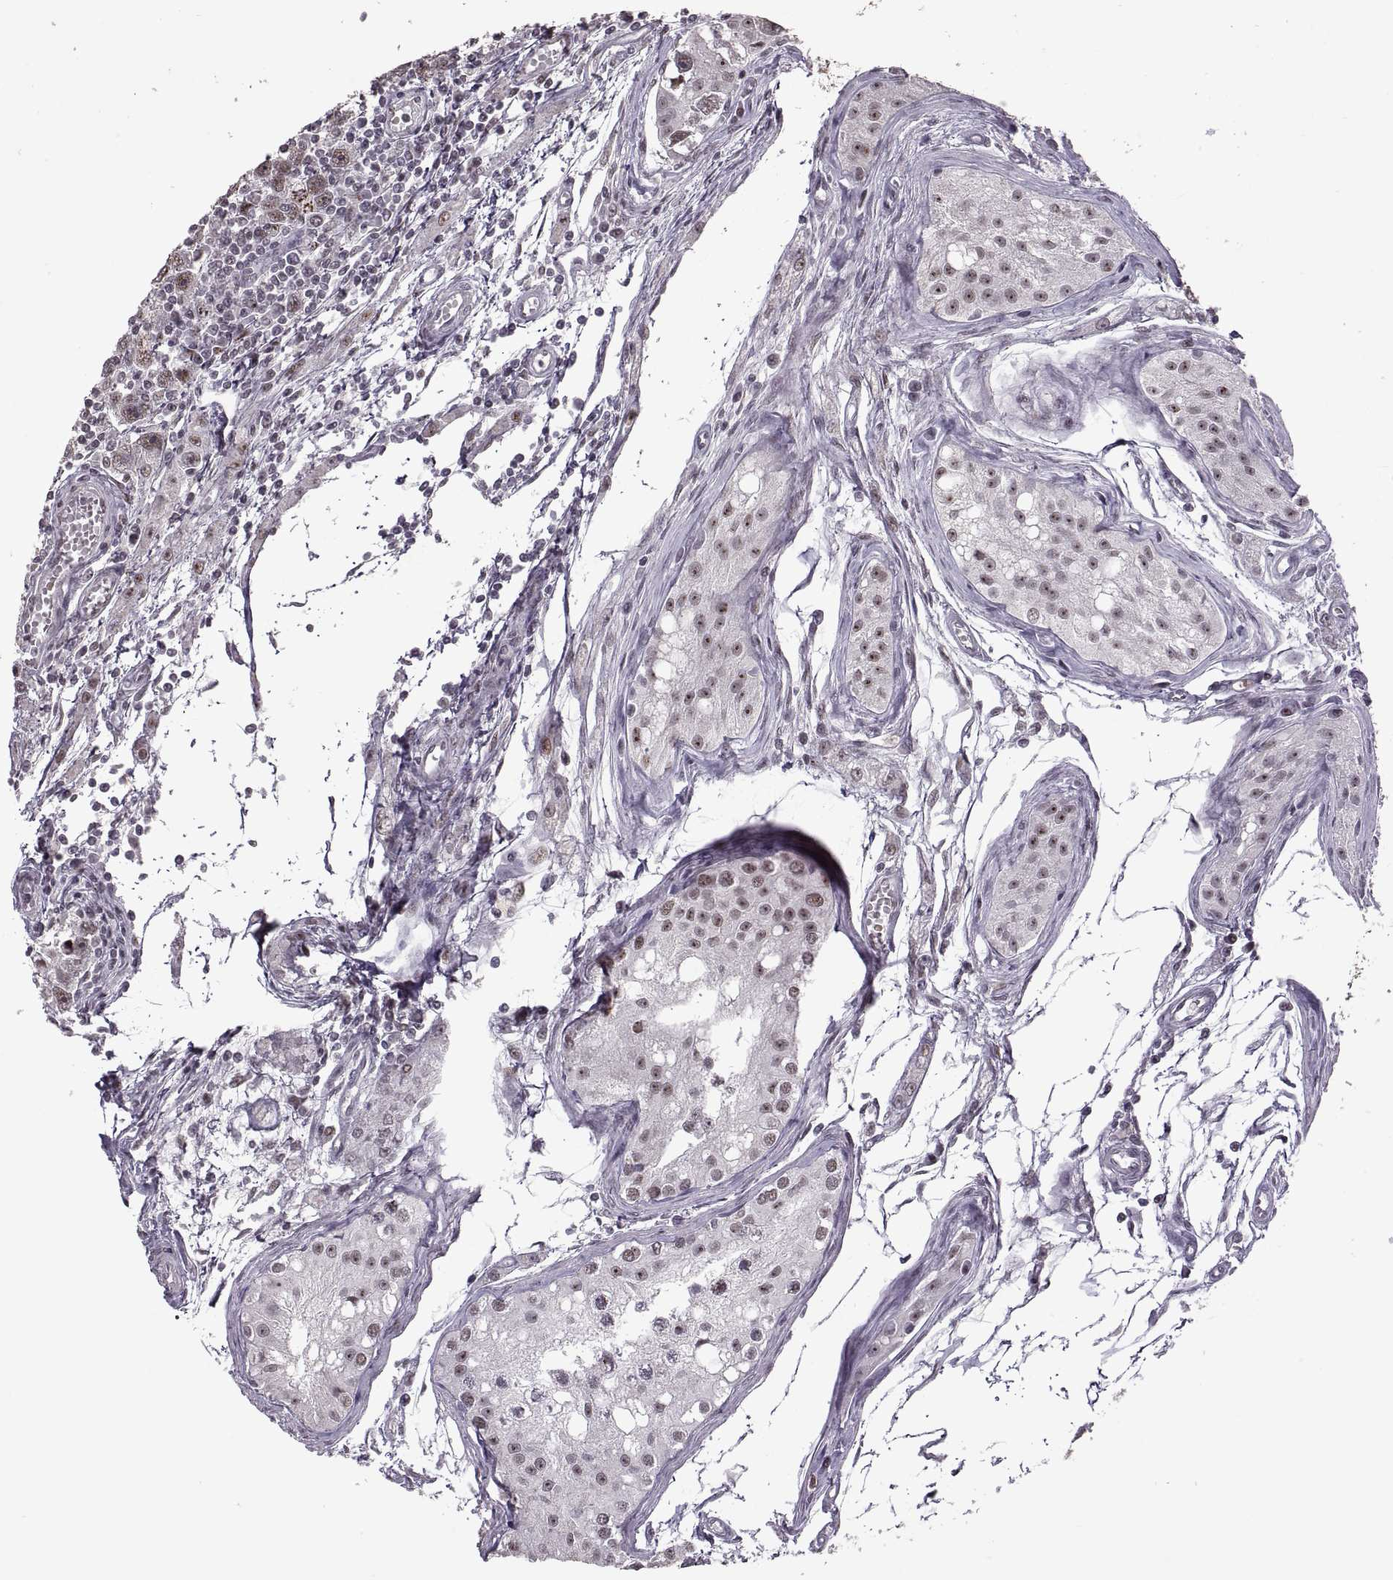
{"staining": {"intensity": "negative", "quantity": "none", "location": "none"}, "tissue": "testis cancer", "cell_type": "Tumor cells", "image_type": "cancer", "snomed": [{"axis": "morphology", "description": "Seminoma, NOS"}, {"axis": "topography", "description": "Testis"}], "caption": "Immunohistochemical staining of human seminoma (testis) shows no significant positivity in tumor cells. The staining is performed using DAB brown chromogen with nuclei counter-stained in using hematoxylin.", "gene": "PALS1", "patient": {"sex": "male", "age": 30}}